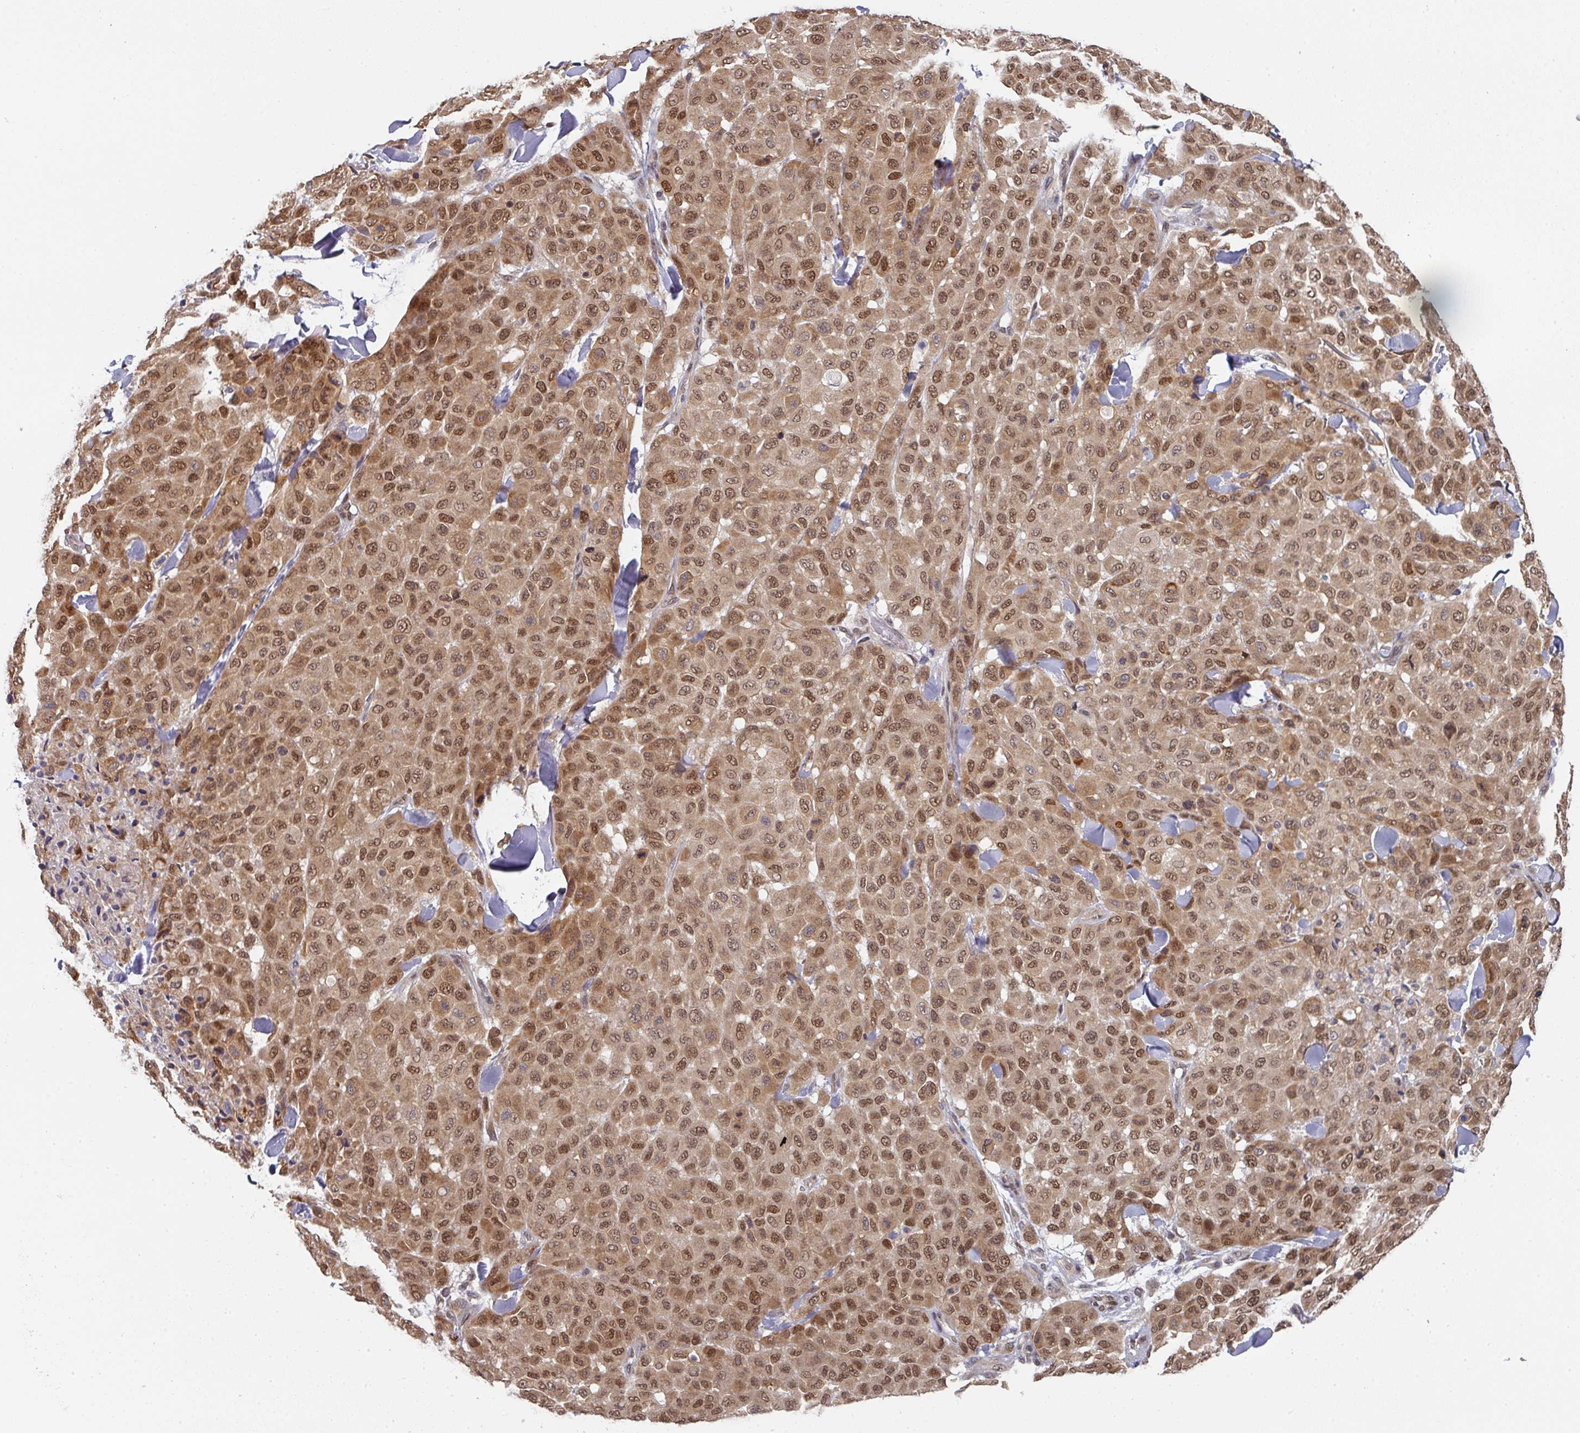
{"staining": {"intensity": "moderate", "quantity": ">75%", "location": "cytoplasmic/membranous,nuclear"}, "tissue": "melanoma", "cell_type": "Tumor cells", "image_type": "cancer", "snomed": [{"axis": "morphology", "description": "Malignant melanoma, Metastatic site"}, {"axis": "topography", "description": "Skin"}], "caption": "There is medium levels of moderate cytoplasmic/membranous and nuclear expression in tumor cells of melanoma, as demonstrated by immunohistochemical staining (brown color).", "gene": "C18orf25", "patient": {"sex": "female", "age": 81}}